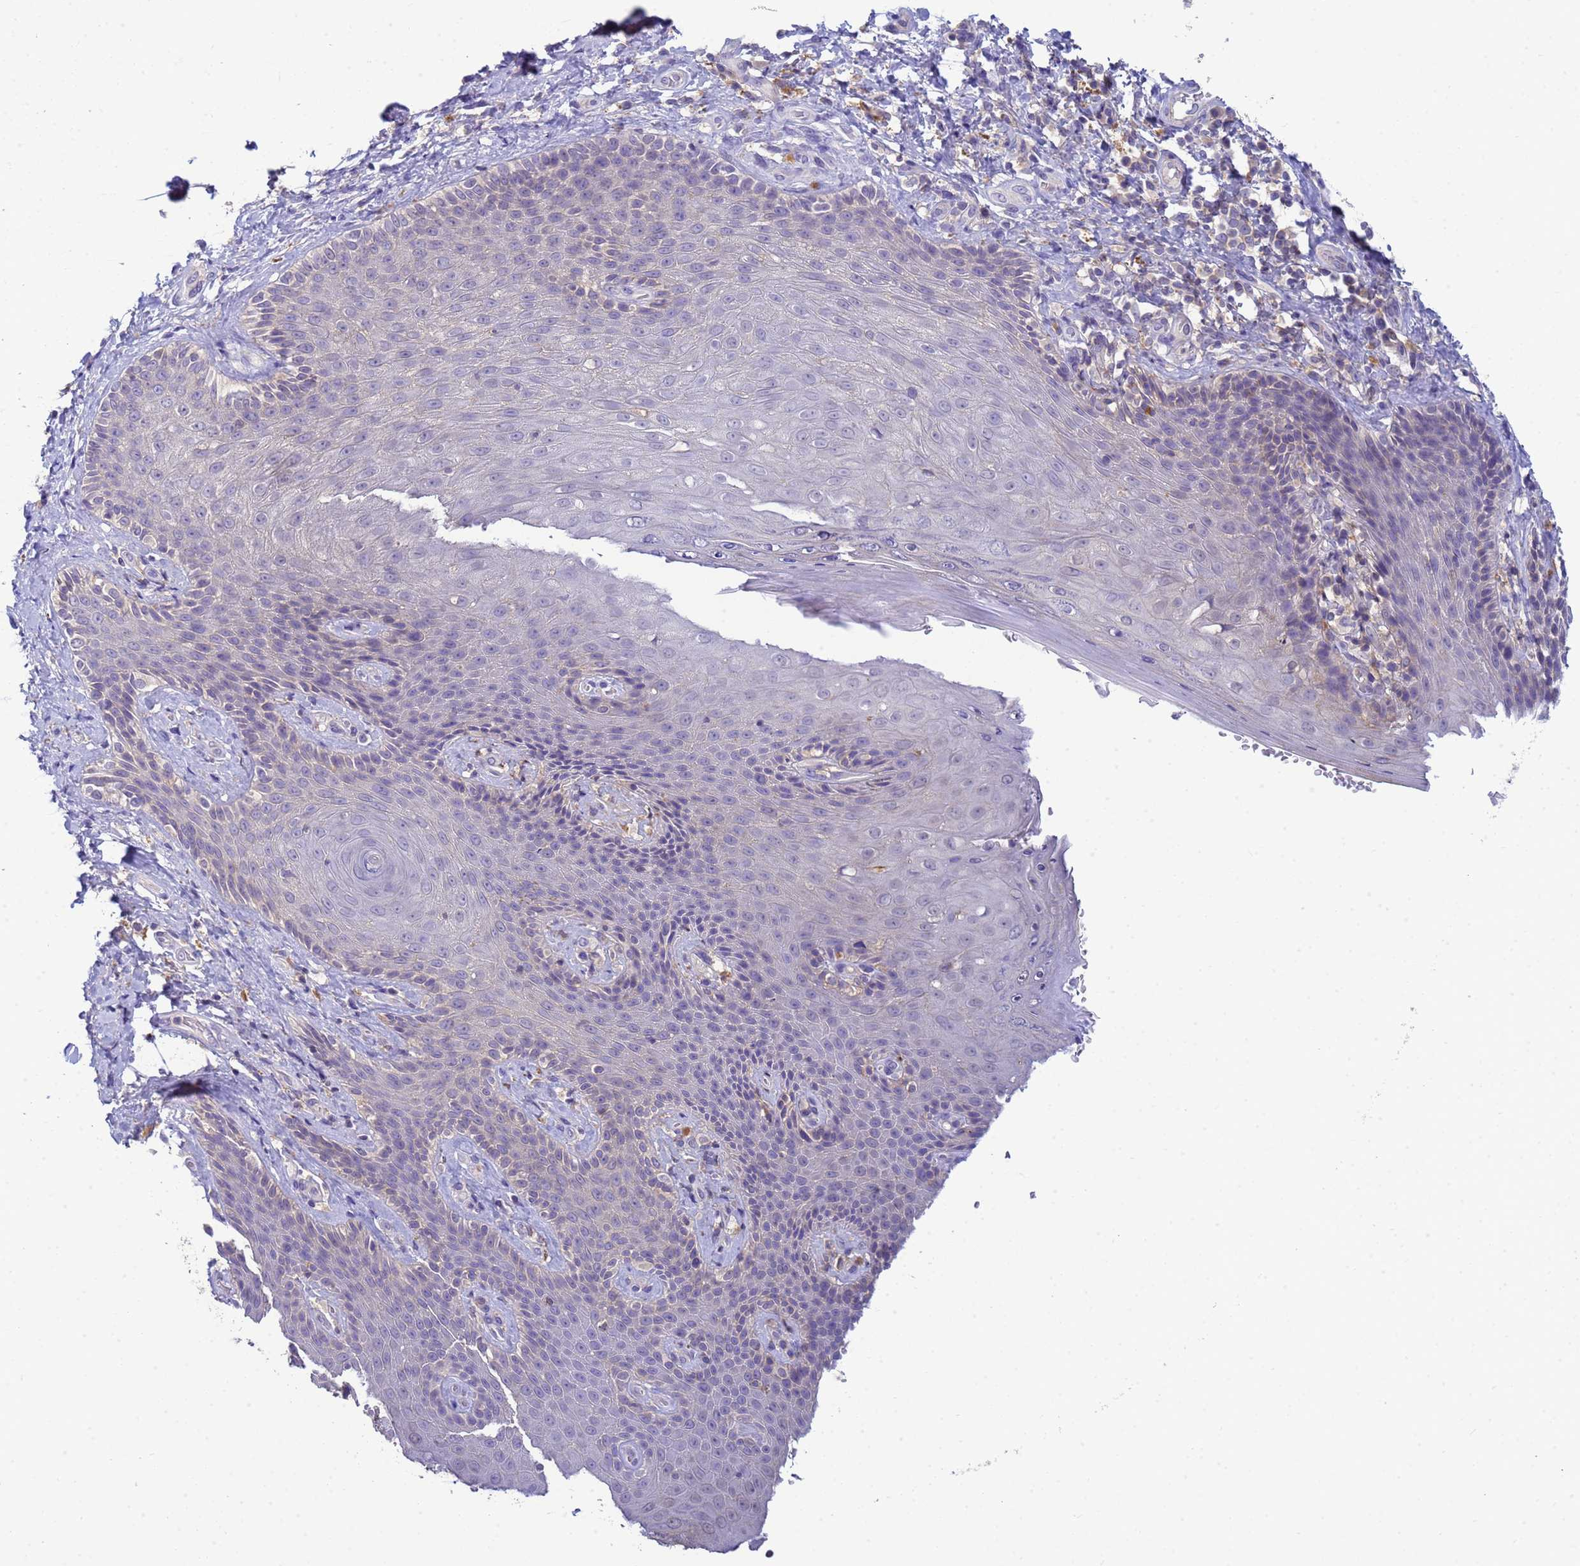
{"staining": {"intensity": "moderate", "quantity": "<25%", "location": "cytoplasmic/membranous"}, "tissue": "skin", "cell_type": "Epidermal cells", "image_type": "normal", "snomed": [{"axis": "morphology", "description": "Normal tissue, NOS"}, {"axis": "topography", "description": "Anal"}], "caption": "Skin stained for a protein (brown) reveals moderate cytoplasmic/membranous positive positivity in about <25% of epidermal cells.", "gene": "KLHL13", "patient": {"sex": "female", "age": 89}}